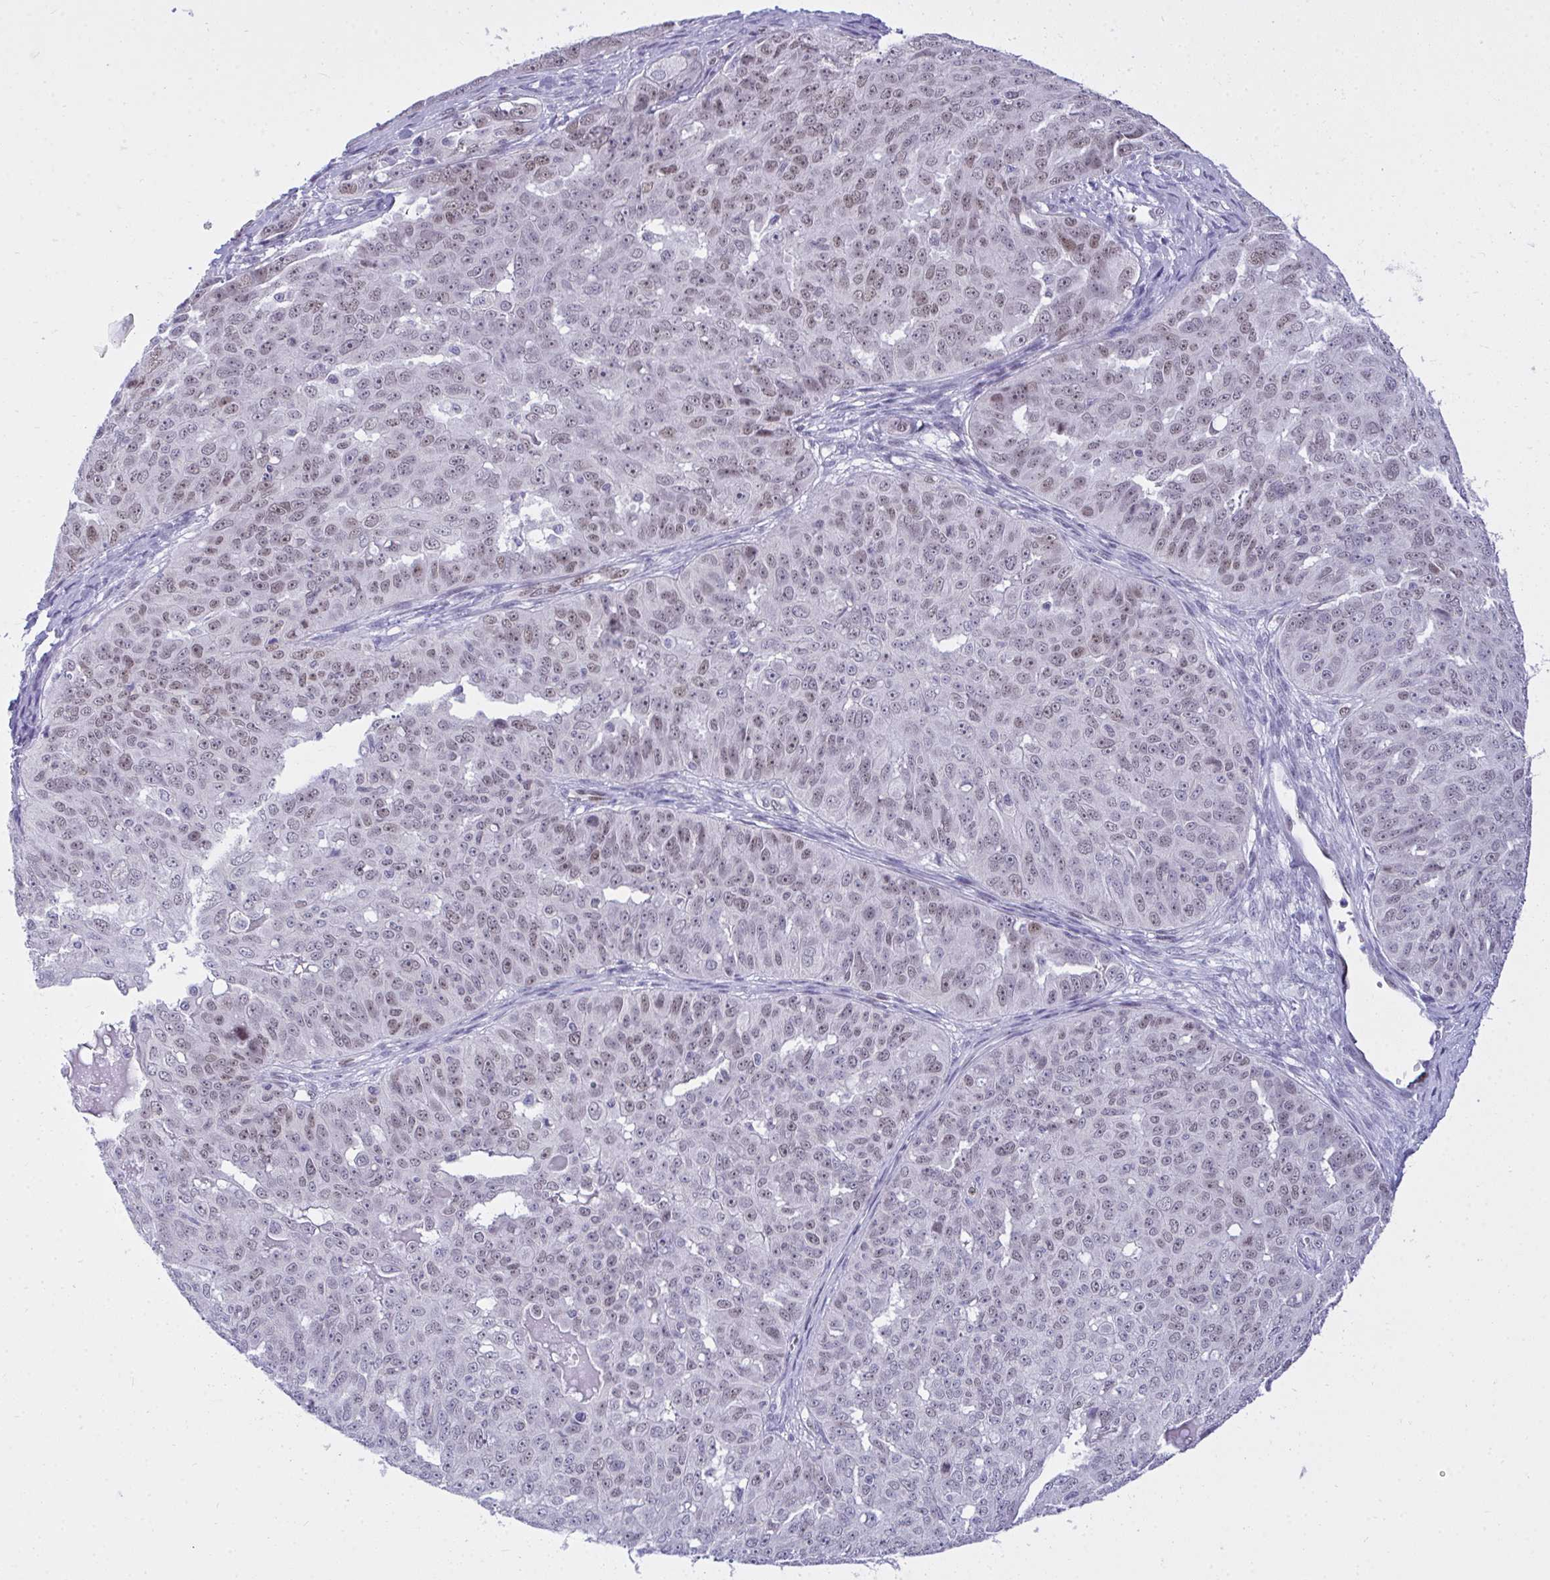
{"staining": {"intensity": "weak", "quantity": "25%-75%", "location": "nuclear"}, "tissue": "ovarian cancer", "cell_type": "Tumor cells", "image_type": "cancer", "snomed": [{"axis": "morphology", "description": "Carcinoma, endometroid"}, {"axis": "topography", "description": "Ovary"}], "caption": "Immunohistochemistry (IHC) of ovarian cancer shows low levels of weak nuclear staining in approximately 25%-75% of tumor cells.", "gene": "TEAD4", "patient": {"sex": "female", "age": 70}}